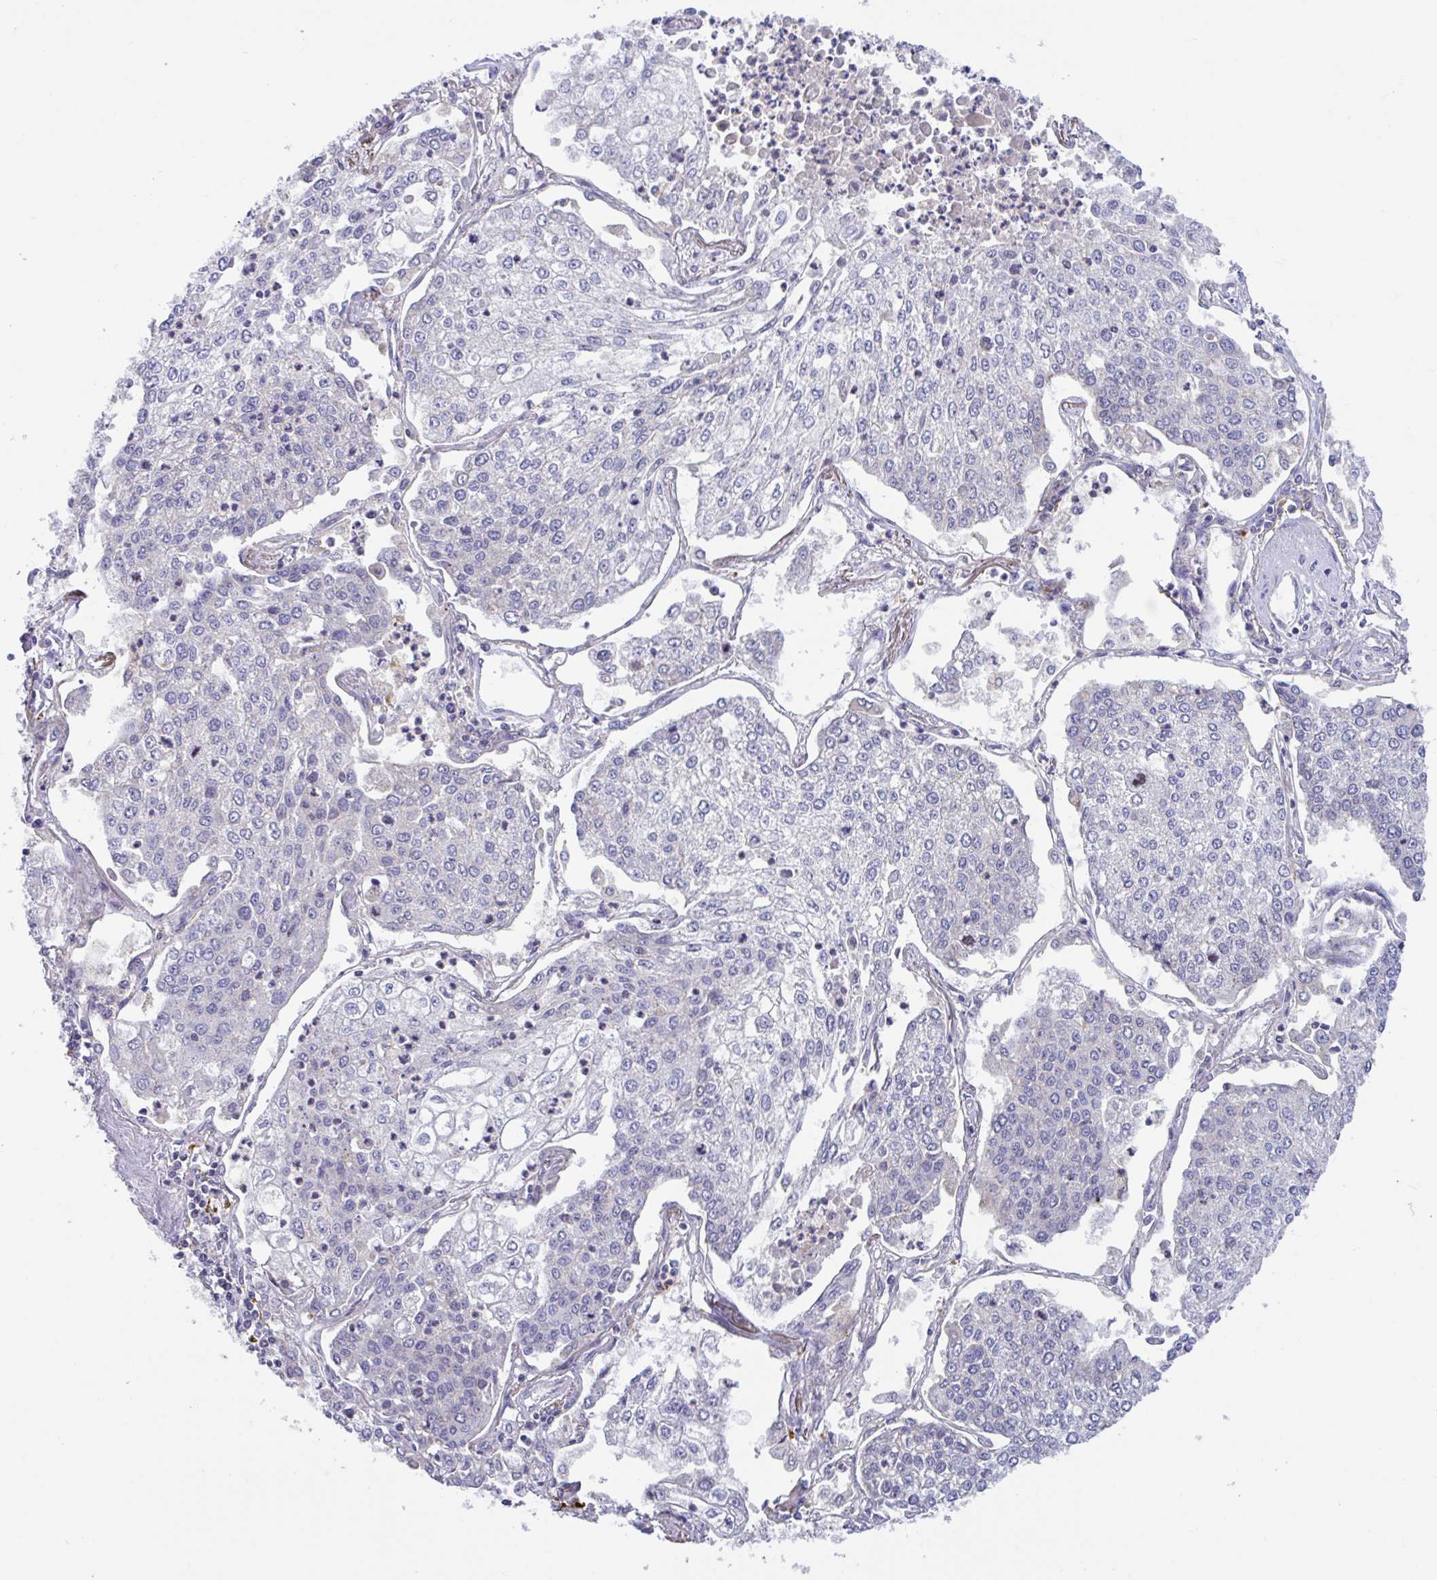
{"staining": {"intensity": "negative", "quantity": "none", "location": "none"}, "tissue": "lung cancer", "cell_type": "Tumor cells", "image_type": "cancer", "snomed": [{"axis": "morphology", "description": "Squamous cell carcinoma, NOS"}, {"axis": "topography", "description": "Lung"}], "caption": "Immunohistochemistry histopathology image of human lung cancer stained for a protein (brown), which demonstrates no expression in tumor cells. (DAB immunohistochemistry (IHC), high magnification).", "gene": "IST1", "patient": {"sex": "male", "age": 74}}